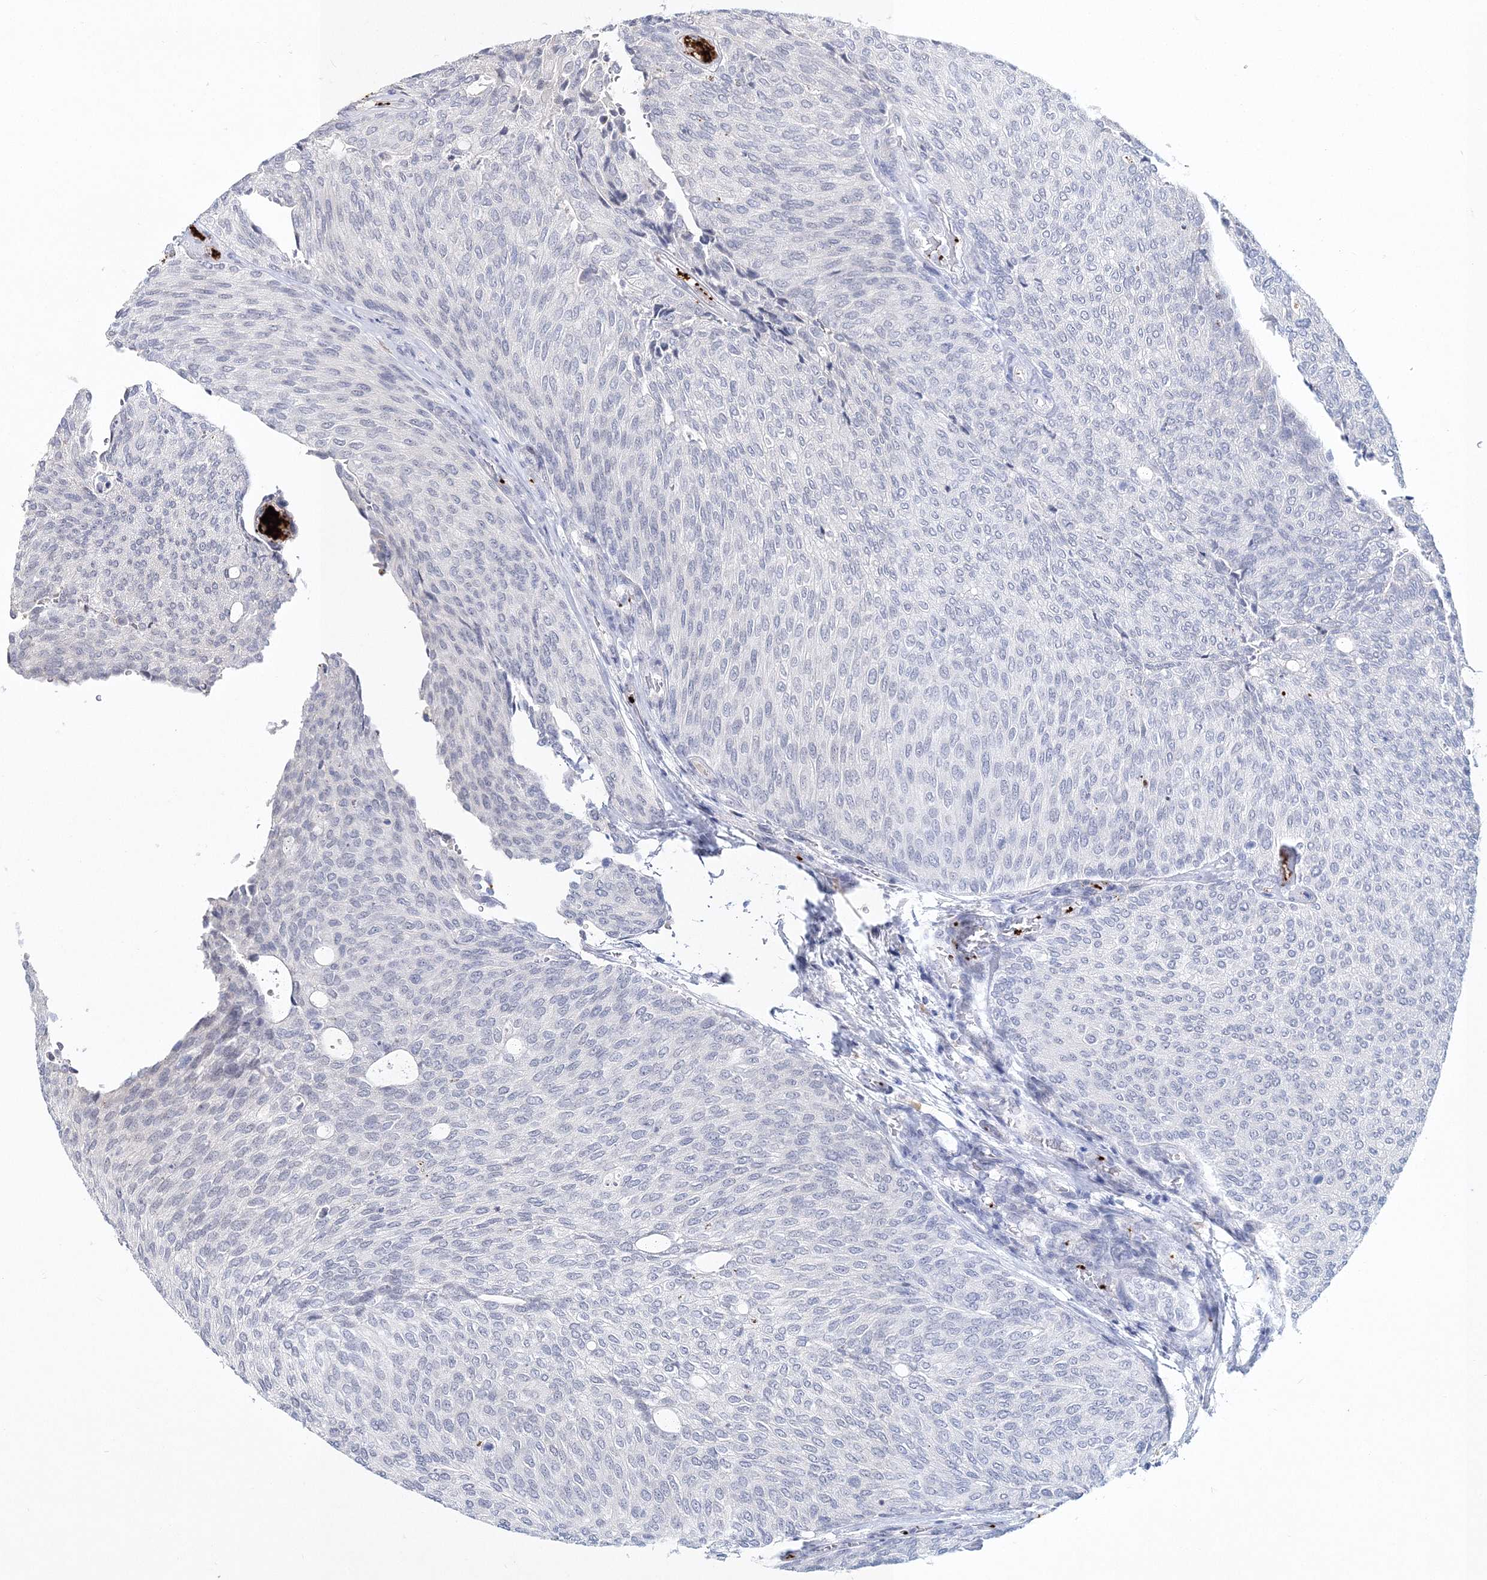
{"staining": {"intensity": "negative", "quantity": "none", "location": "none"}, "tissue": "urothelial cancer", "cell_type": "Tumor cells", "image_type": "cancer", "snomed": [{"axis": "morphology", "description": "Urothelial carcinoma, Low grade"}, {"axis": "topography", "description": "Urinary bladder"}], "caption": "Immunohistochemistry of human low-grade urothelial carcinoma exhibits no staining in tumor cells.", "gene": "MYOZ2", "patient": {"sex": "female", "age": 79}}